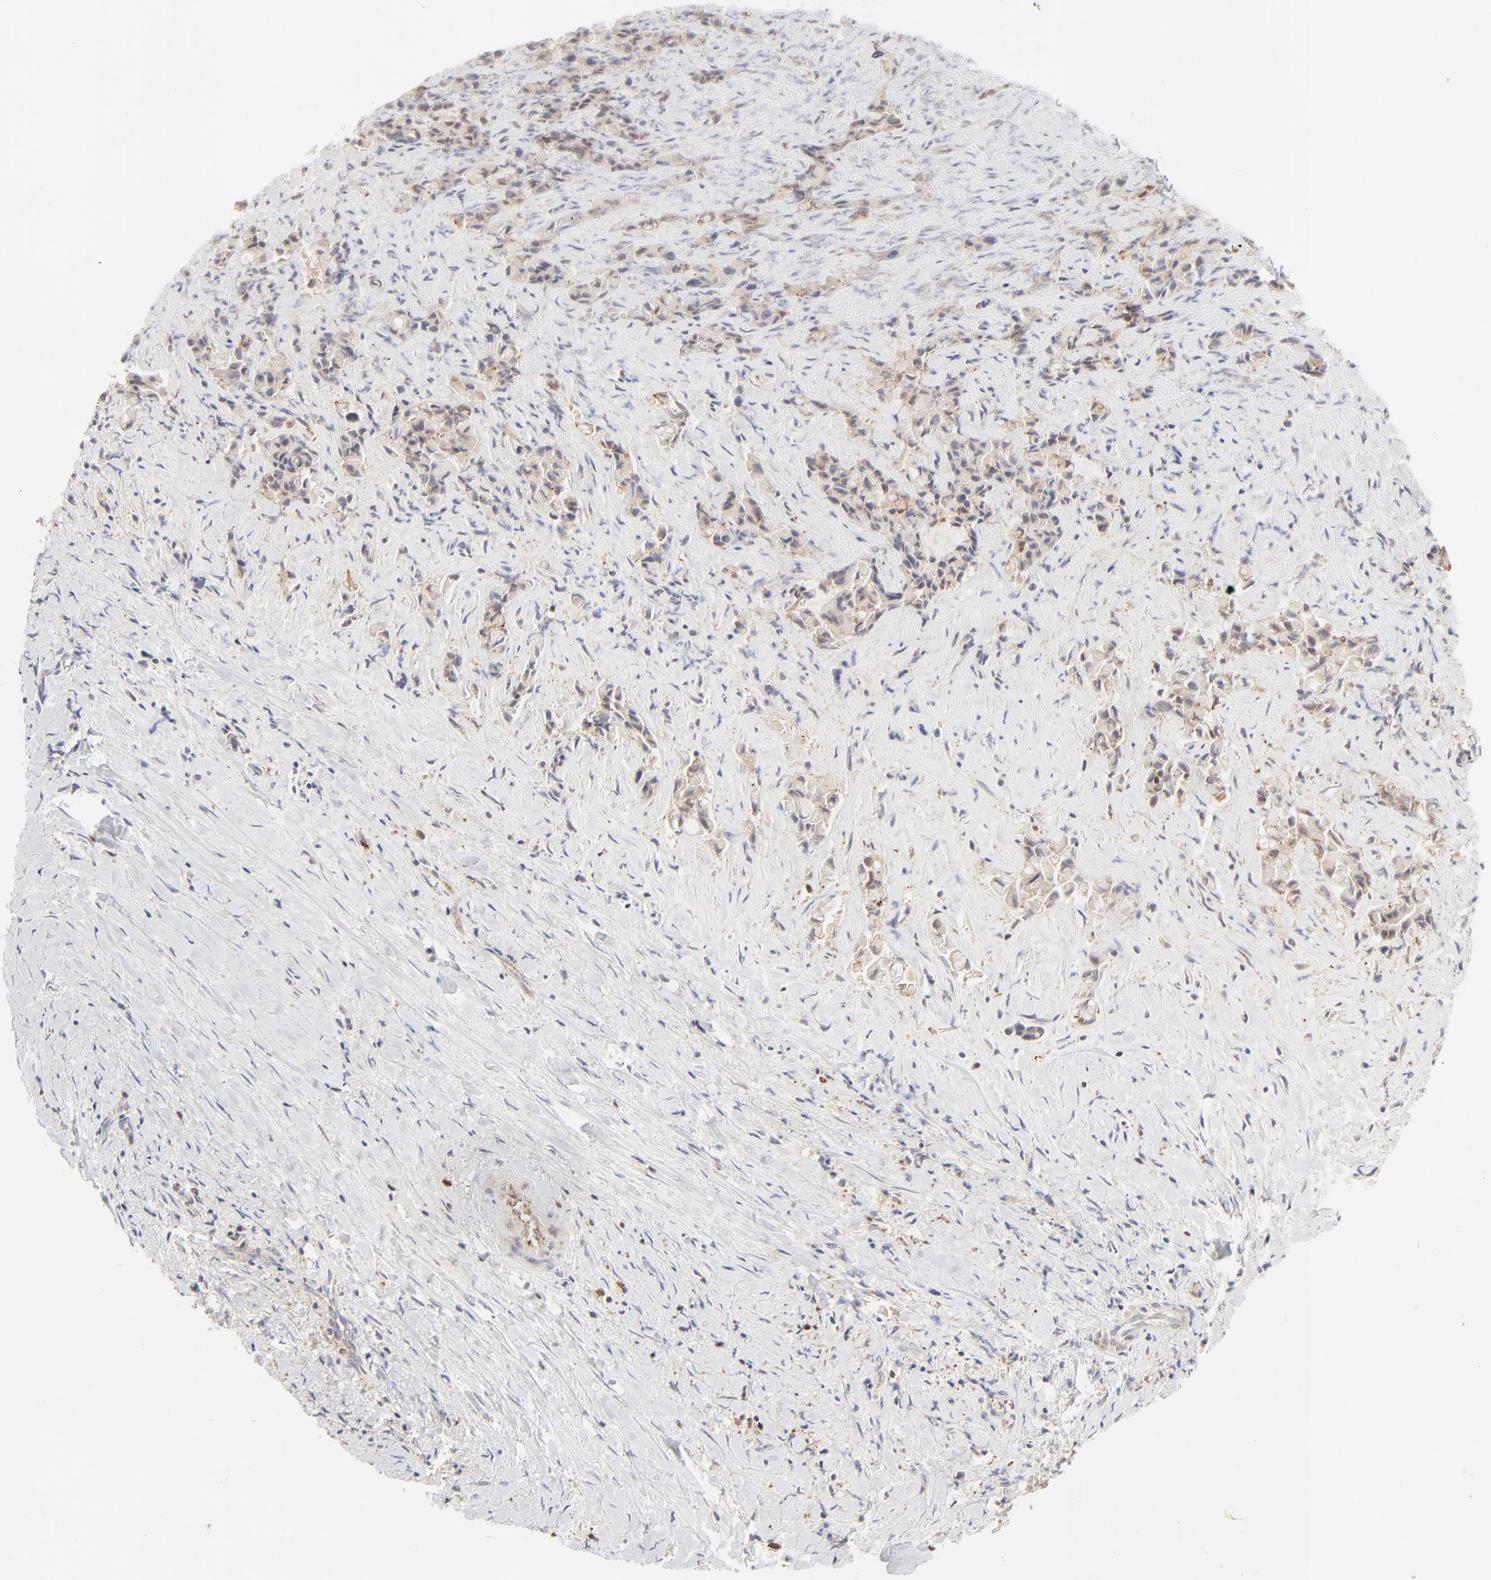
{"staining": {"intensity": "negative", "quantity": "none", "location": "none"}, "tissue": "liver cancer", "cell_type": "Tumor cells", "image_type": "cancer", "snomed": [{"axis": "morphology", "description": "Cholangiocarcinoma"}, {"axis": "topography", "description": "Liver"}], "caption": "Tumor cells show no significant protein positivity in cholangiocarcinoma (liver).", "gene": "CDK6", "patient": {"sex": "male", "age": 57}}